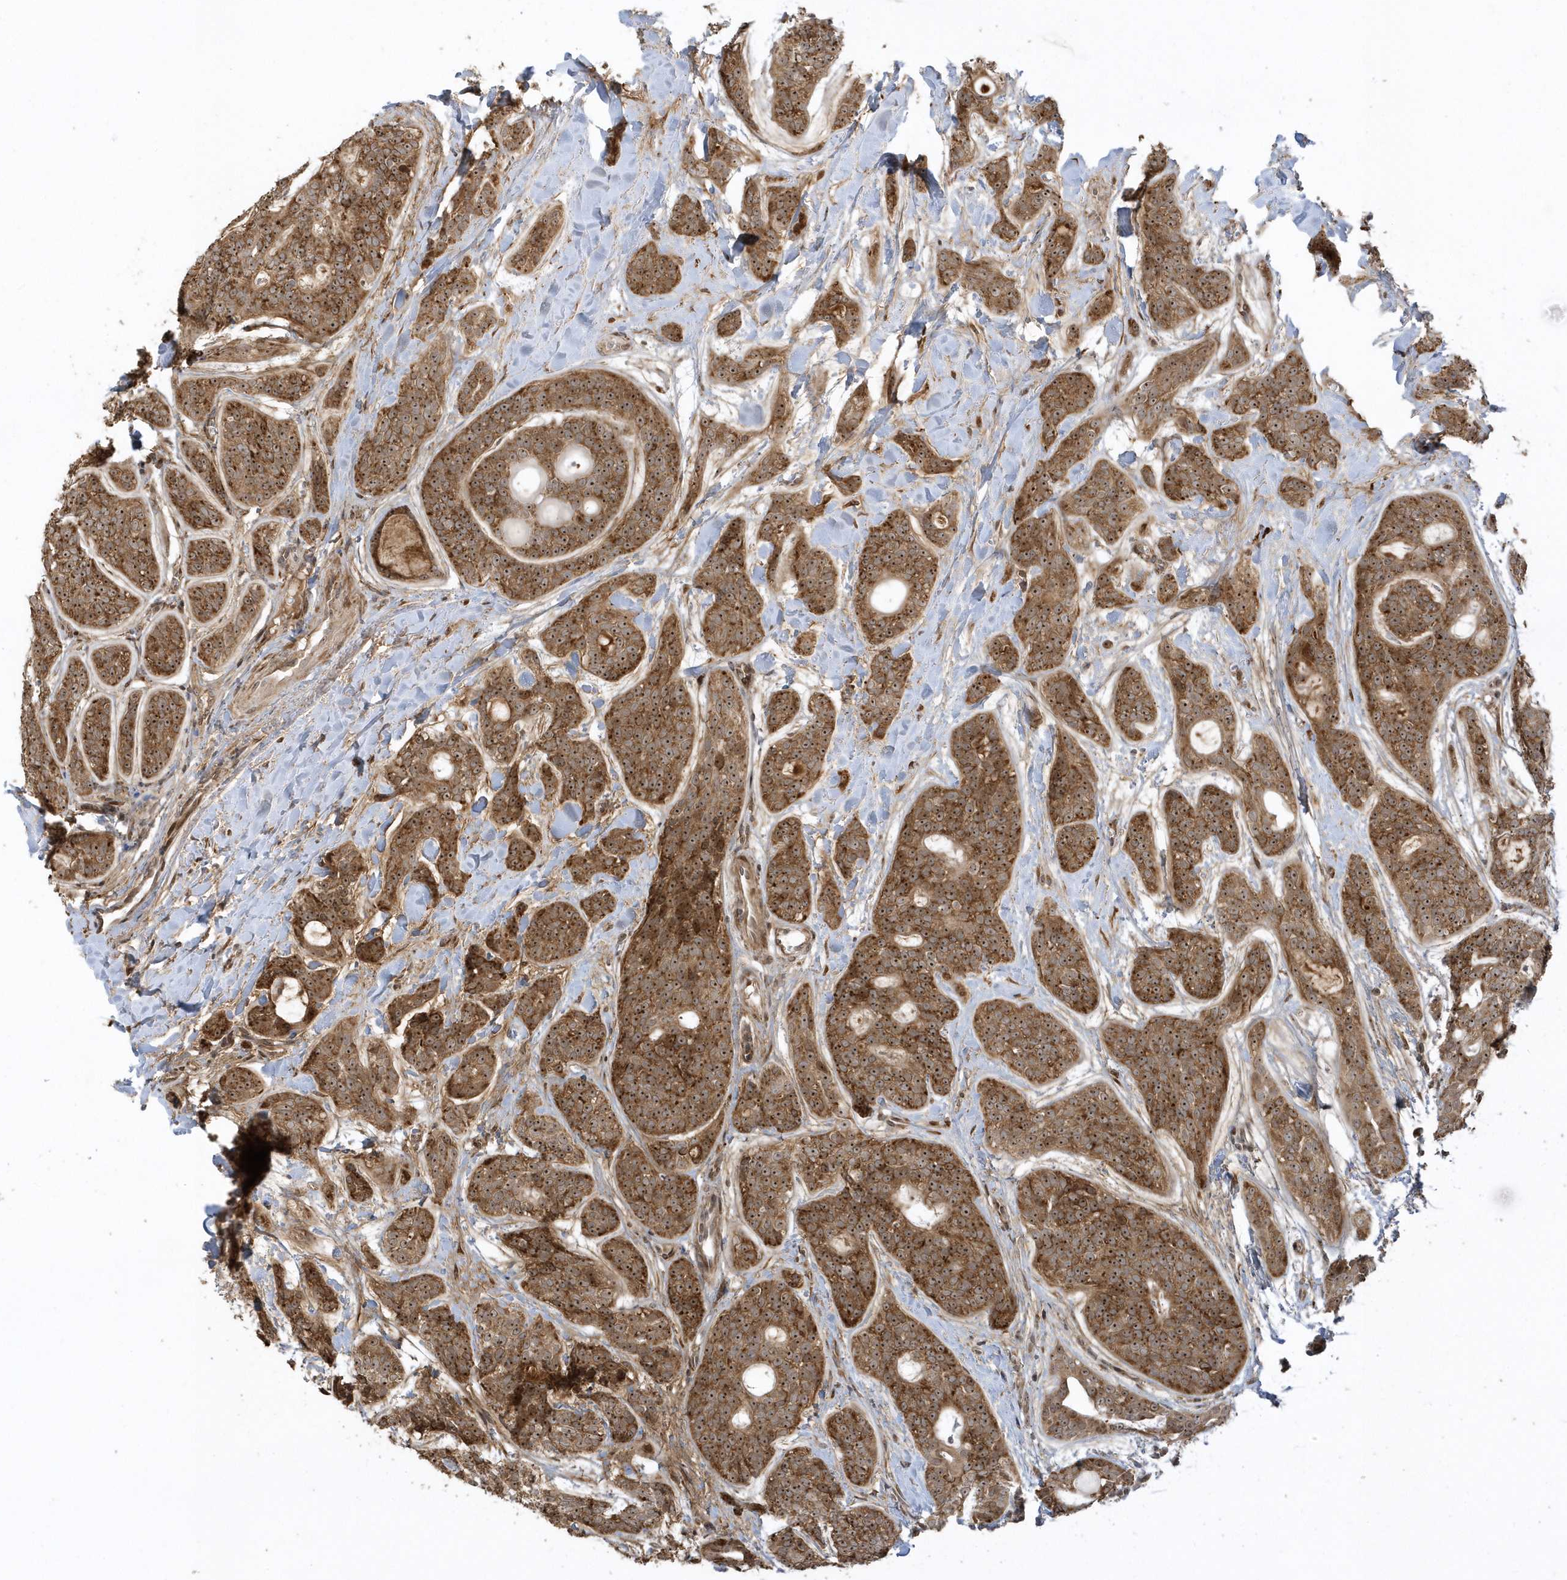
{"staining": {"intensity": "moderate", "quantity": ">75%", "location": "cytoplasmic/membranous,nuclear"}, "tissue": "head and neck cancer", "cell_type": "Tumor cells", "image_type": "cancer", "snomed": [{"axis": "morphology", "description": "Adenocarcinoma, NOS"}, {"axis": "topography", "description": "Head-Neck"}], "caption": "Immunohistochemical staining of adenocarcinoma (head and neck) exhibits medium levels of moderate cytoplasmic/membranous and nuclear staining in about >75% of tumor cells.", "gene": "ECM2", "patient": {"sex": "male", "age": 66}}